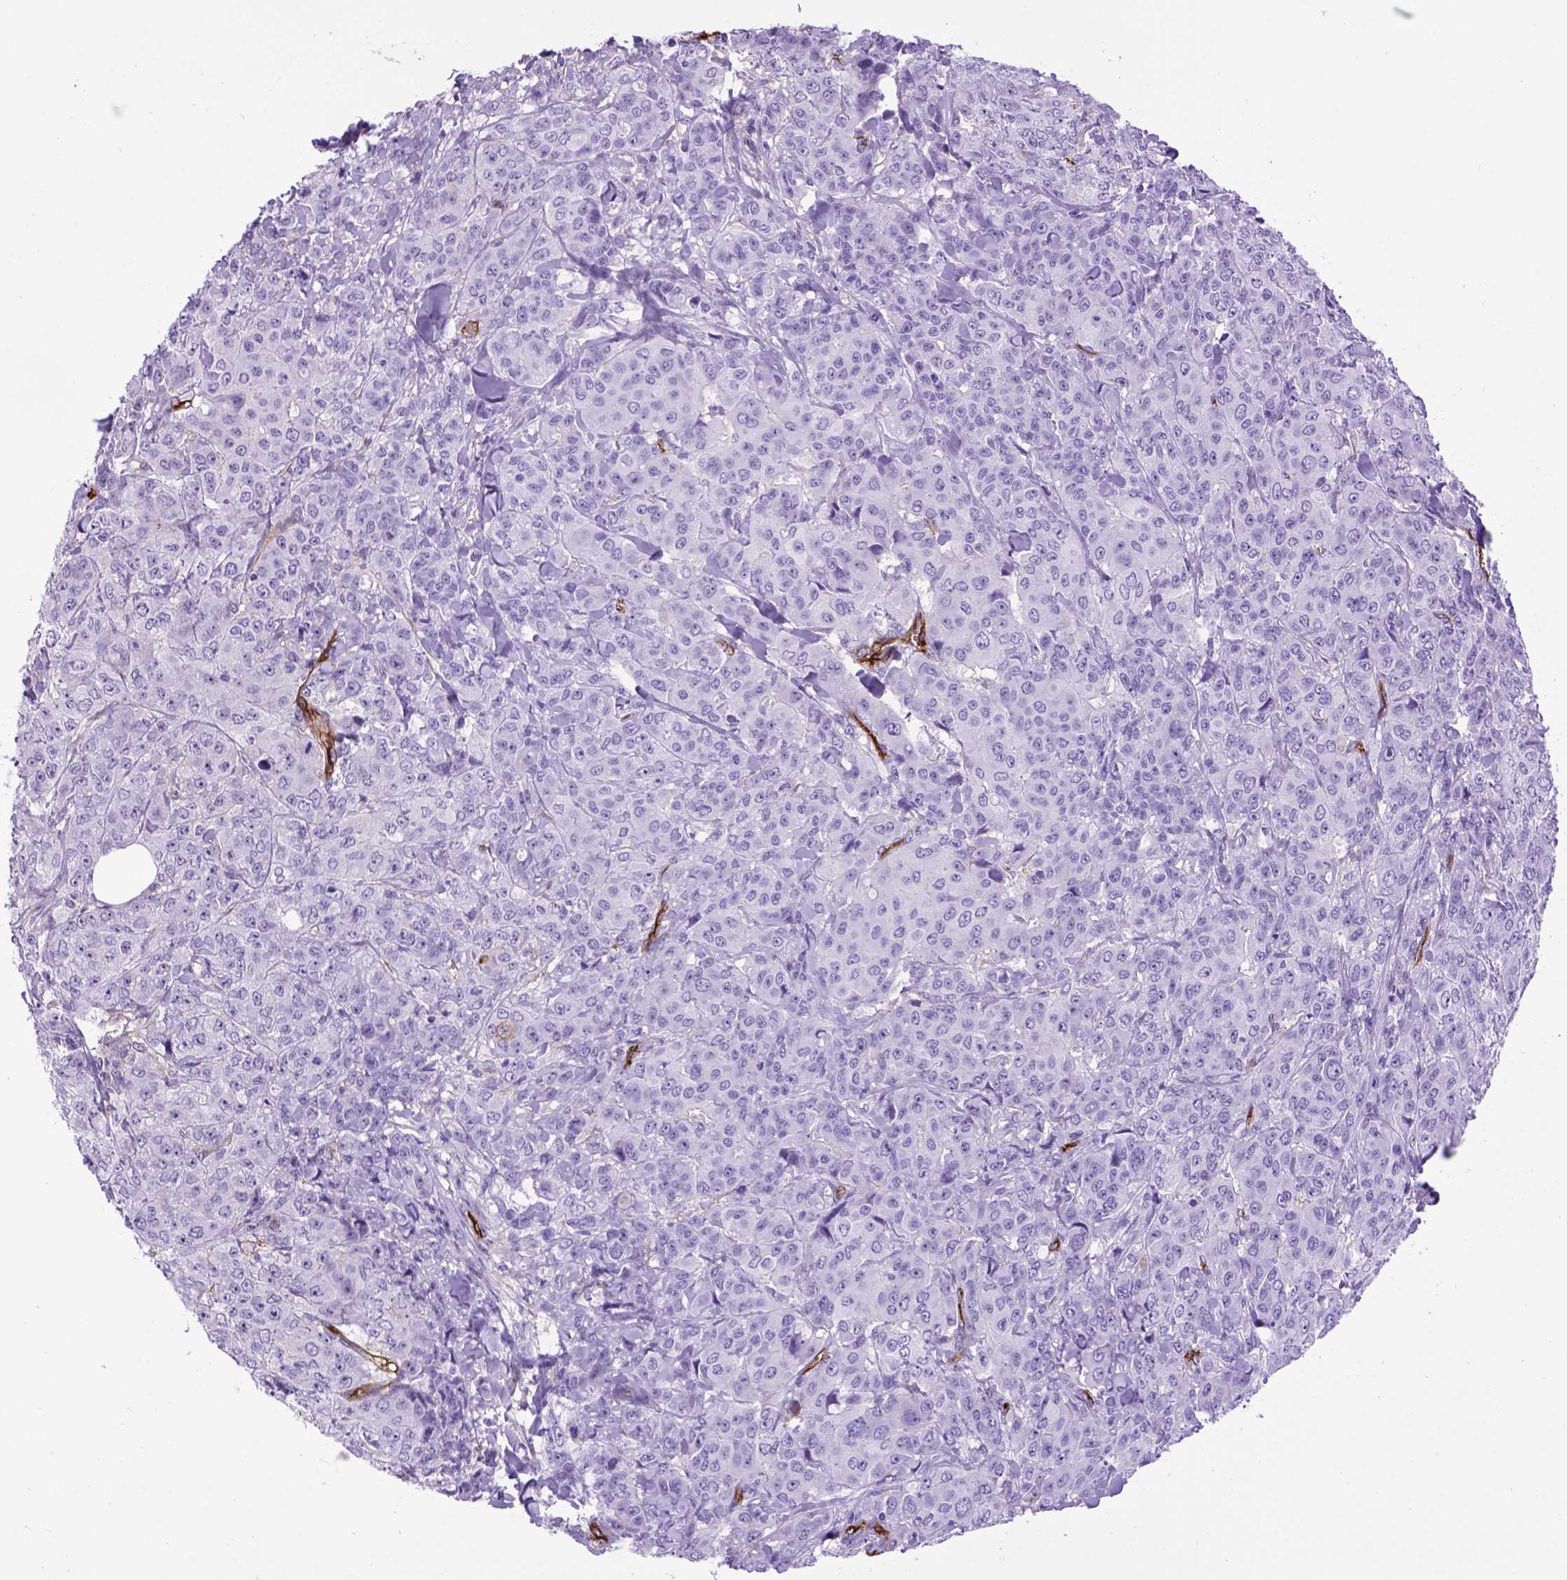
{"staining": {"intensity": "negative", "quantity": "none", "location": "none"}, "tissue": "breast cancer", "cell_type": "Tumor cells", "image_type": "cancer", "snomed": [{"axis": "morphology", "description": "Duct carcinoma"}, {"axis": "topography", "description": "Breast"}], "caption": "Photomicrograph shows no significant protein positivity in tumor cells of infiltrating ductal carcinoma (breast). (Stains: DAB immunohistochemistry with hematoxylin counter stain, Microscopy: brightfield microscopy at high magnification).", "gene": "ENG", "patient": {"sex": "female", "age": 43}}